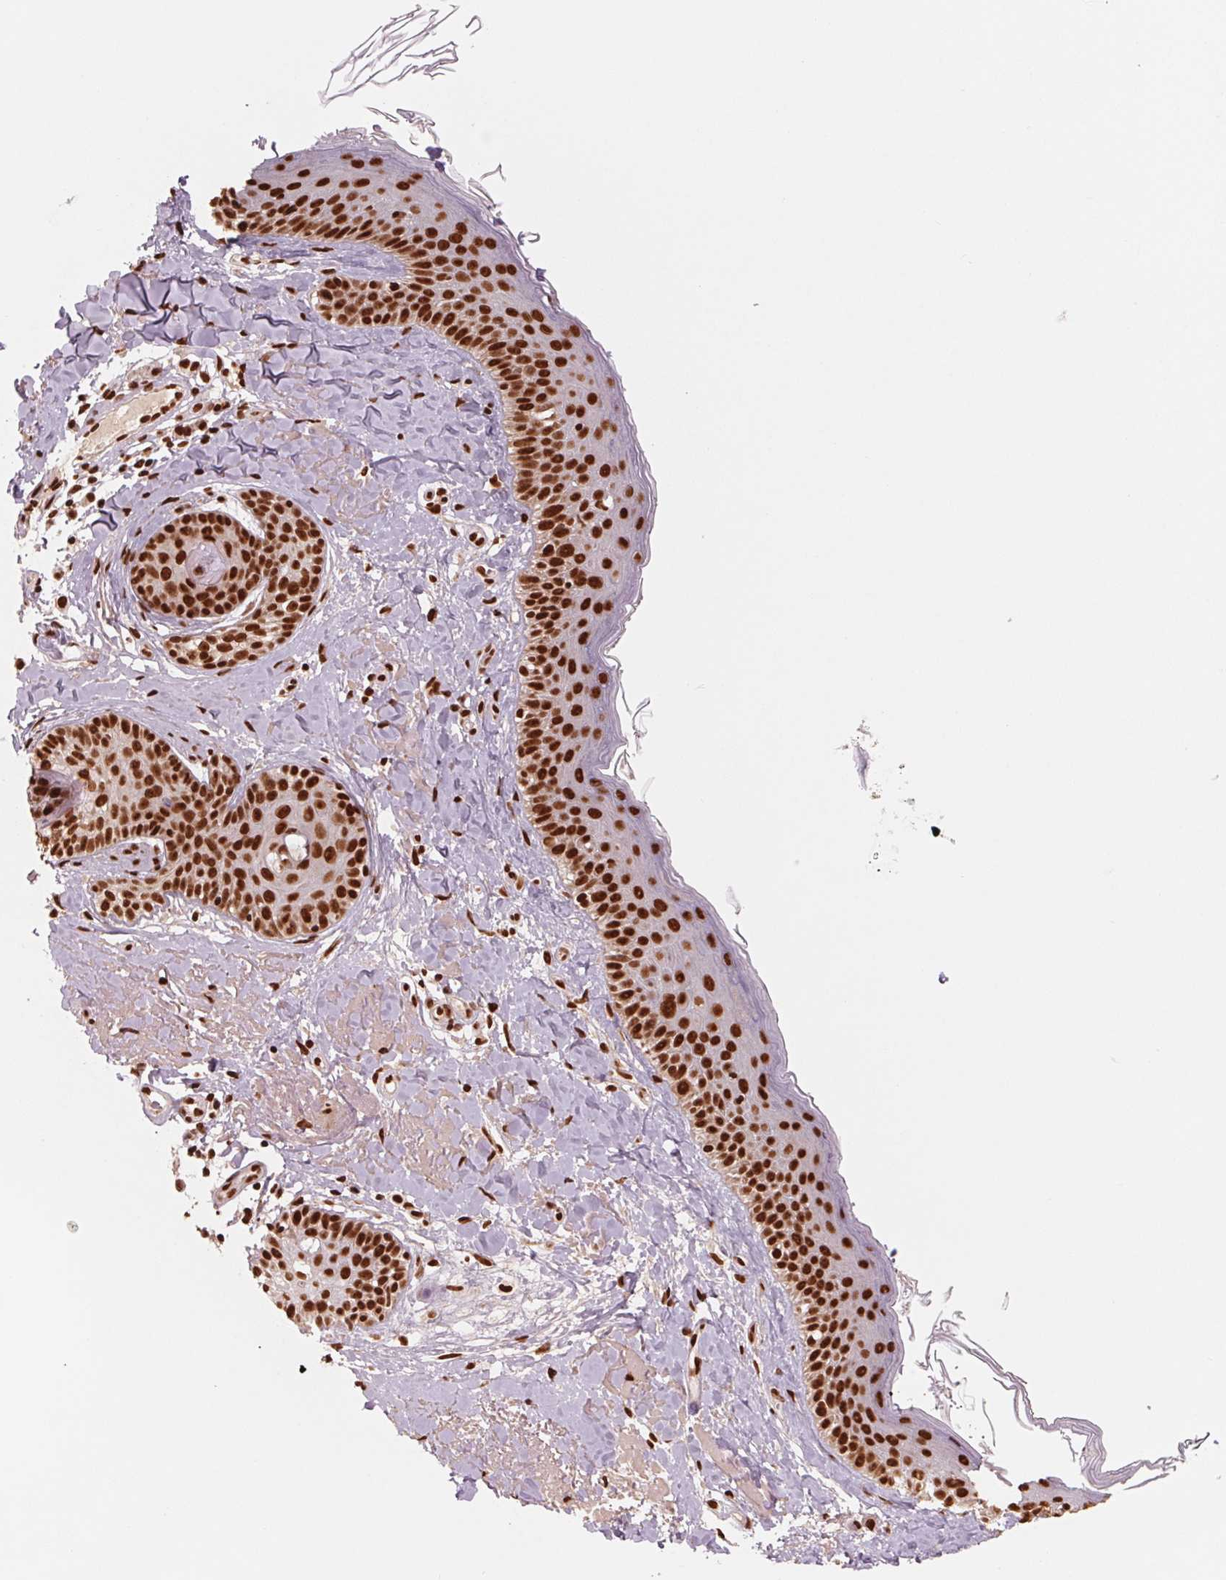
{"staining": {"intensity": "strong", "quantity": ">75%", "location": "nuclear"}, "tissue": "skin", "cell_type": "Fibroblasts", "image_type": "normal", "snomed": [{"axis": "morphology", "description": "Normal tissue, NOS"}, {"axis": "topography", "description": "Skin"}], "caption": "The immunohistochemical stain shows strong nuclear expression in fibroblasts of normal skin.", "gene": "TTLL9", "patient": {"sex": "male", "age": 73}}